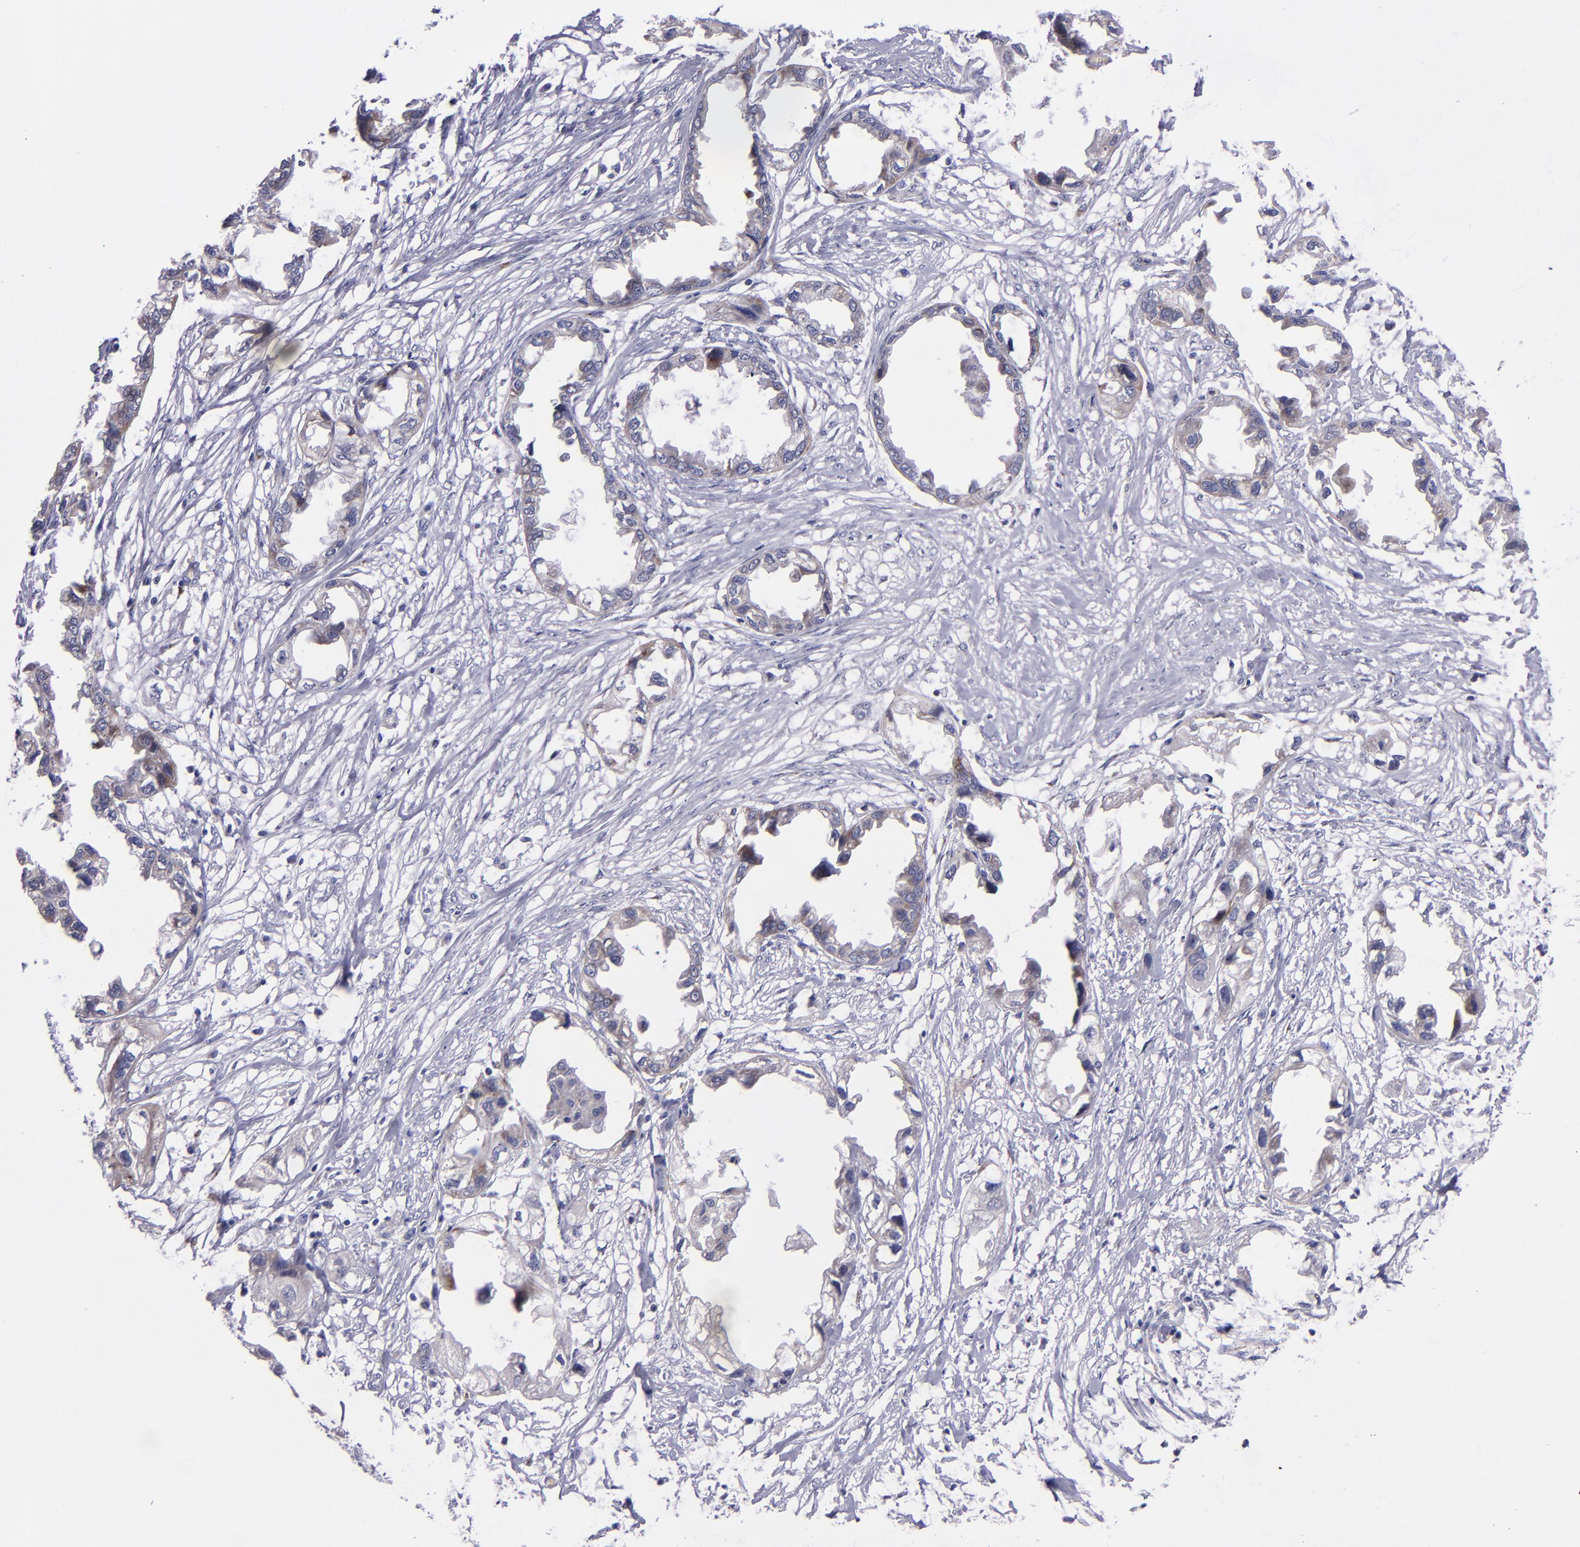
{"staining": {"intensity": "weak", "quantity": ">75%", "location": "cytoplasmic/membranous"}, "tissue": "endometrial cancer", "cell_type": "Tumor cells", "image_type": "cancer", "snomed": [{"axis": "morphology", "description": "Adenocarcinoma, NOS"}, {"axis": "topography", "description": "Endometrium"}], "caption": "This micrograph reveals immunohistochemistry staining of endometrial cancer, with low weak cytoplasmic/membranous positivity in about >75% of tumor cells.", "gene": "RAB41", "patient": {"sex": "female", "age": 67}}